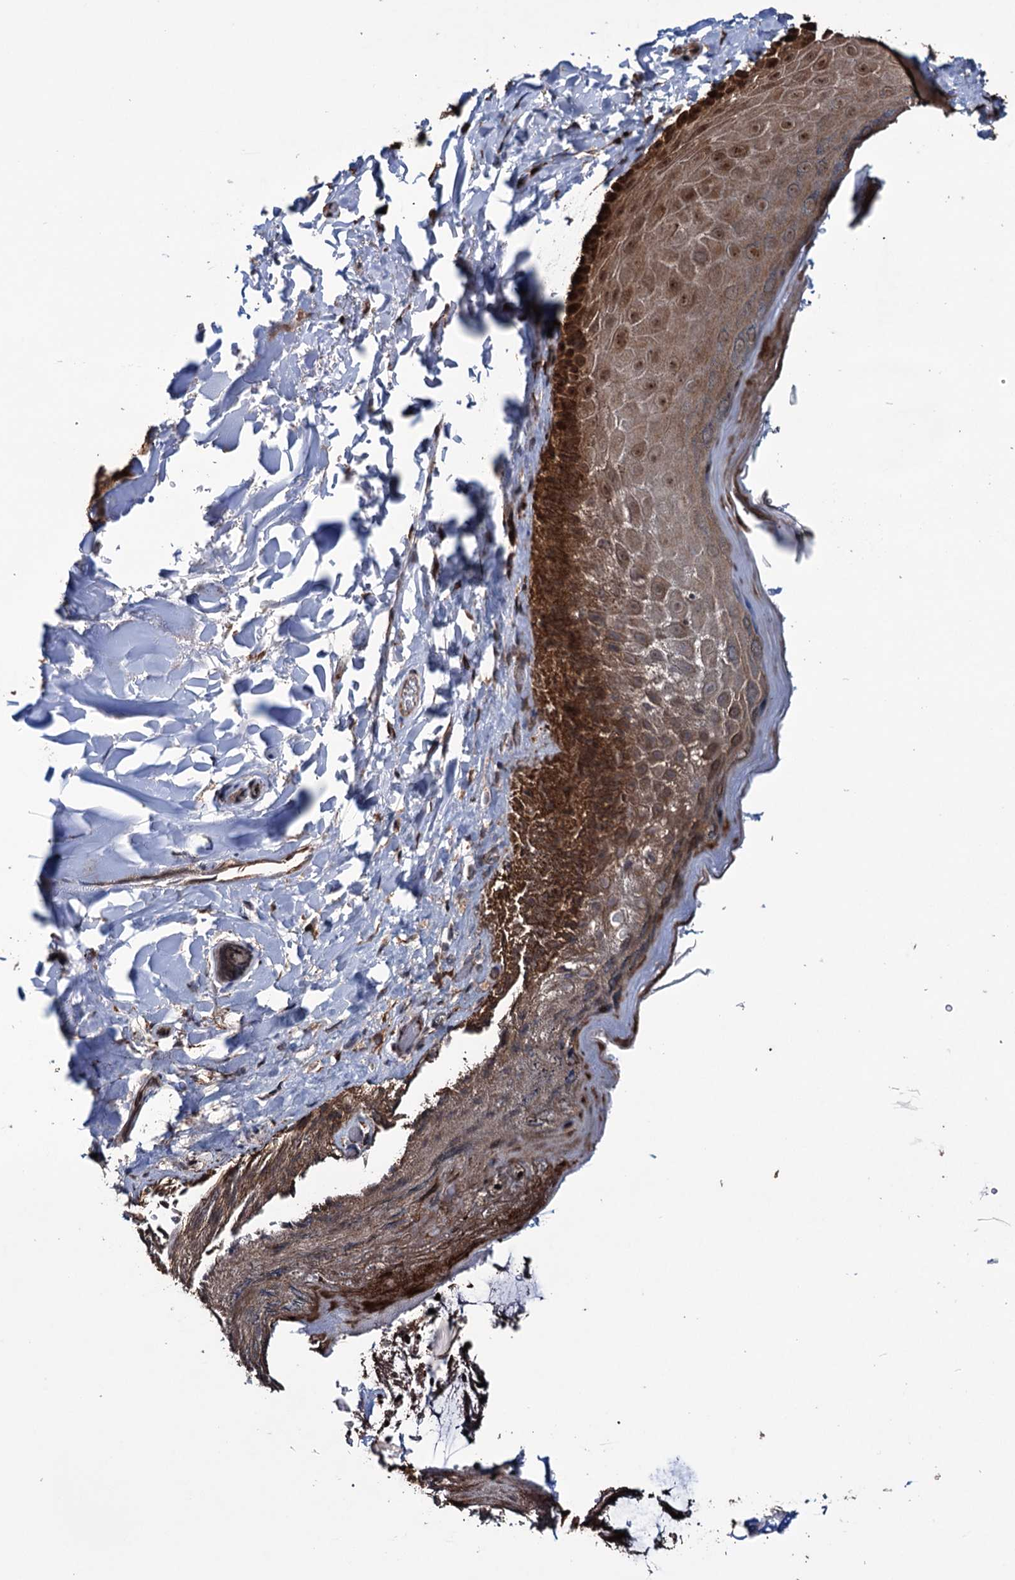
{"staining": {"intensity": "strong", "quantity": "25%-75%", "location": "cytoplasmic/membranous,nuclear"}, "tissue": "skin", "cell_type": "Epidermal cells", "image_type": "normal", "snomed": [{"axis": "morphology", "description": "Normal tissue, NOS"}, {"axis": "topography", "description": "Anal"}], "caption": "Immunohistochemical staining of normal human skin displays 25%-75% levels of strong cytoplasmic/membranous,nuclear protein expression in about 25%-75% of epidermal cells. Ihc stains the protein in brown and the nuclei are stained blue.", "gene": "EYA4", "patient": {"sex": "male", "age": 44}}